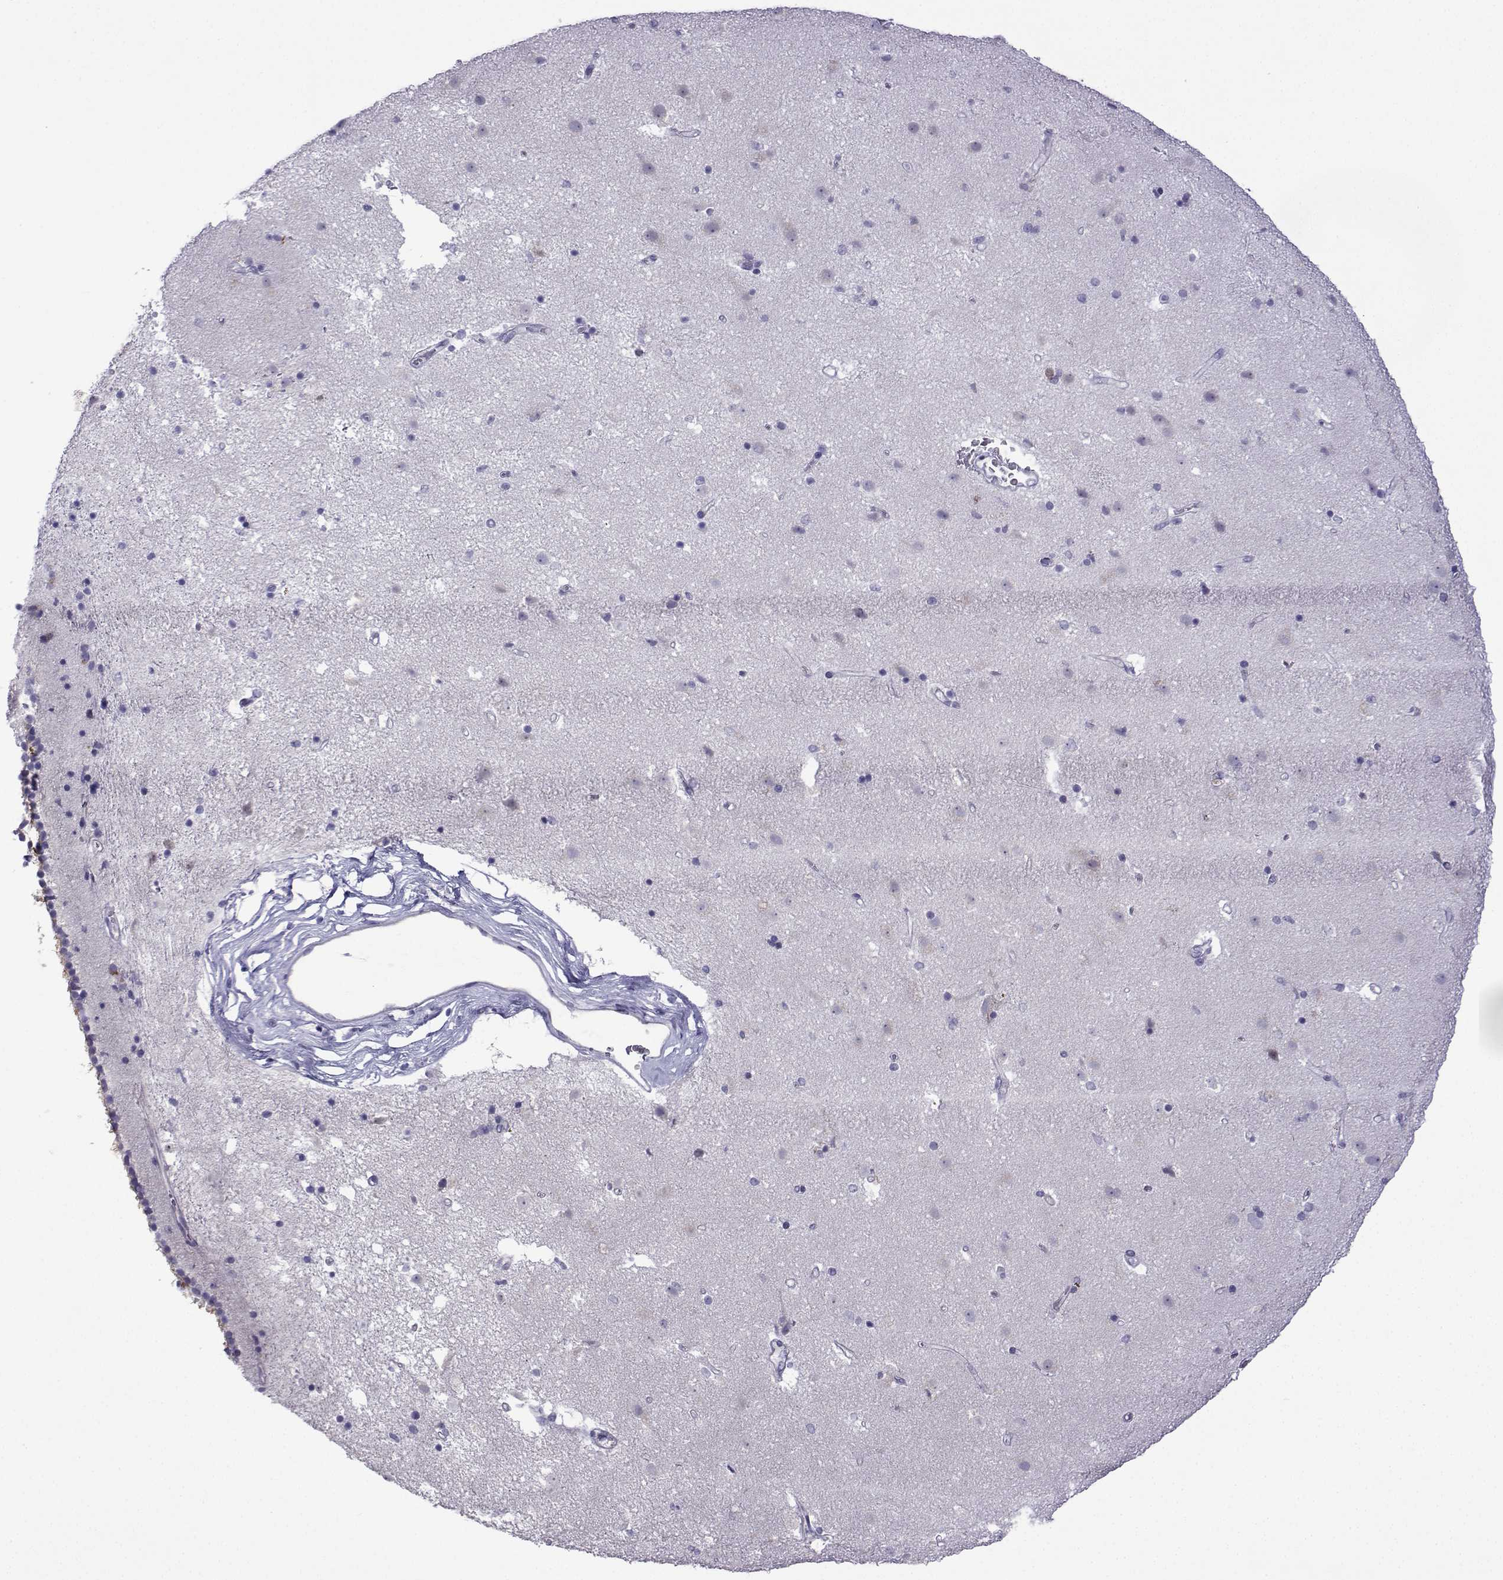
{"staining": {"intensity": "negative", "quantity": "none", "location": "none"}, "tissue": "caudate", "cell_type": "Glial cells", "image_type": "normal", "snomed": [{"axis": "morphology", "description": "Normal tissue, NOS"}, {"axis": "topography", "description": "Lateral ventricle wall"}], "caption": "Human caudate stained for a protein using IHC reveals no positivity in glial cells.", "gene": "CFAP70", "patient": {"sex": "female", "age": 71}}